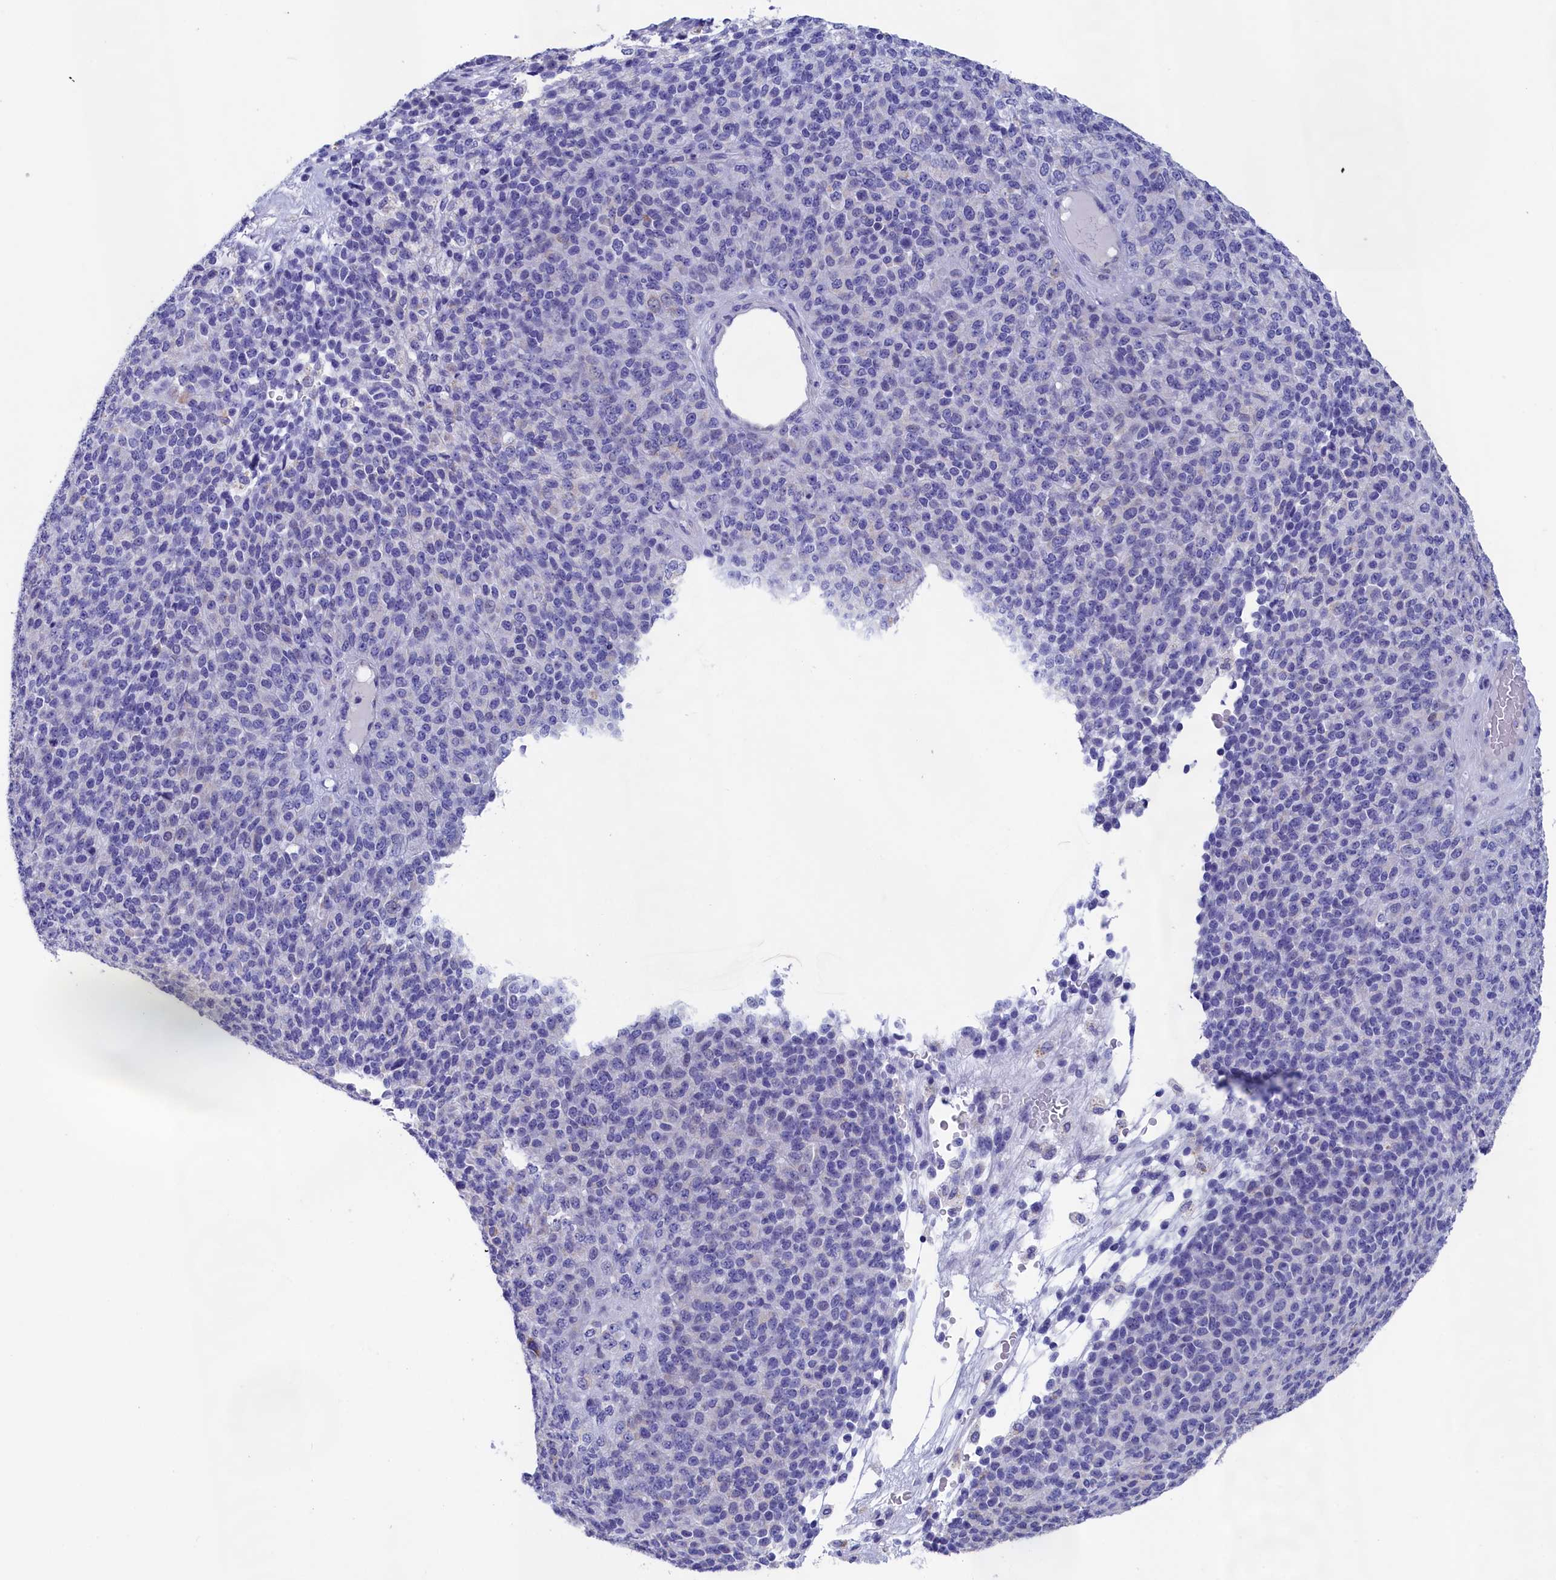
{"staining": {"intensity": "negative", "quantity": "none", "location": "none"}, "tissue": "melanoma", "cell_type": "Tumor cells", "image_type": "cancer", "snomed": [{"axis": "morphology", "description": "Malignant melanoma, Metastatic site"}, {"axis": "topography", "description": "Brain"}], "caption": "Immunohistochemistry (IHC) of human malignant melanoma (metastatic site) shows no staining in tumor cells.", "gene": "PRDM12", "patient": {"sex": "female", "age": 56}}